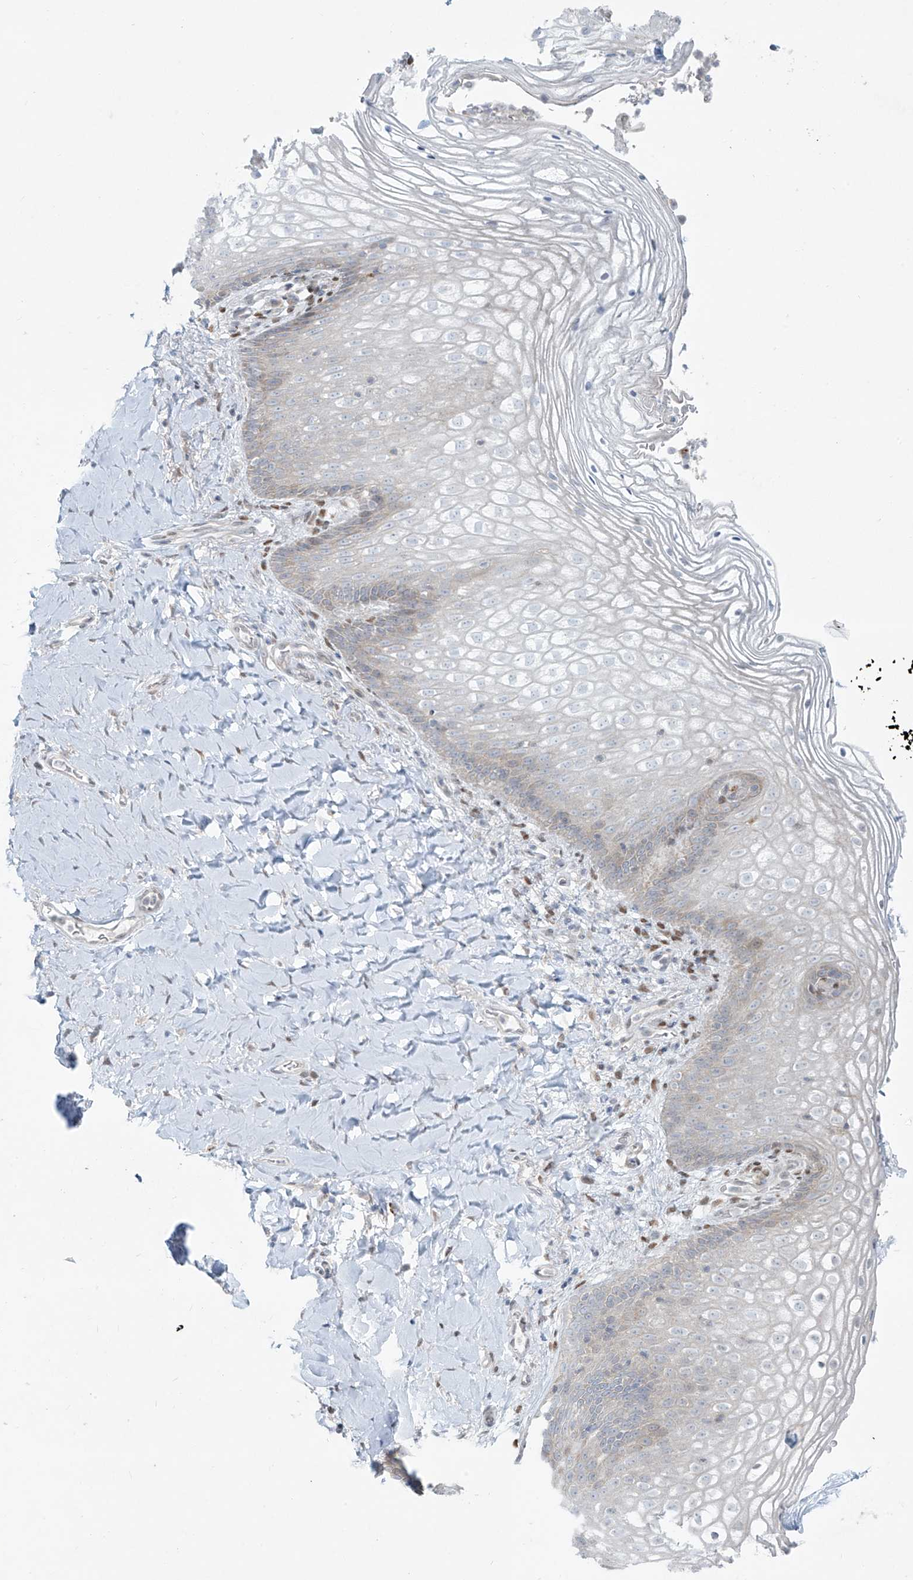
{"staining": {"intensity": "weak", "quantity": "<25%", "location": "nuclear"}, "tissue": "vagina", "cell_type": "Squamous epithelial cells", "image_type": "normal", "snomed": [{"axis": "morphology", "description": "Normal tissue, NOS"}, {"axis": "topography", "description": "Vagina"}], "caption": "Histopathology image shows no significant protein positivity in squamous epithelial cells of unremarkable vagina.", "gene": "PPAT", "patient": {"sex": "female", "age": 60}}